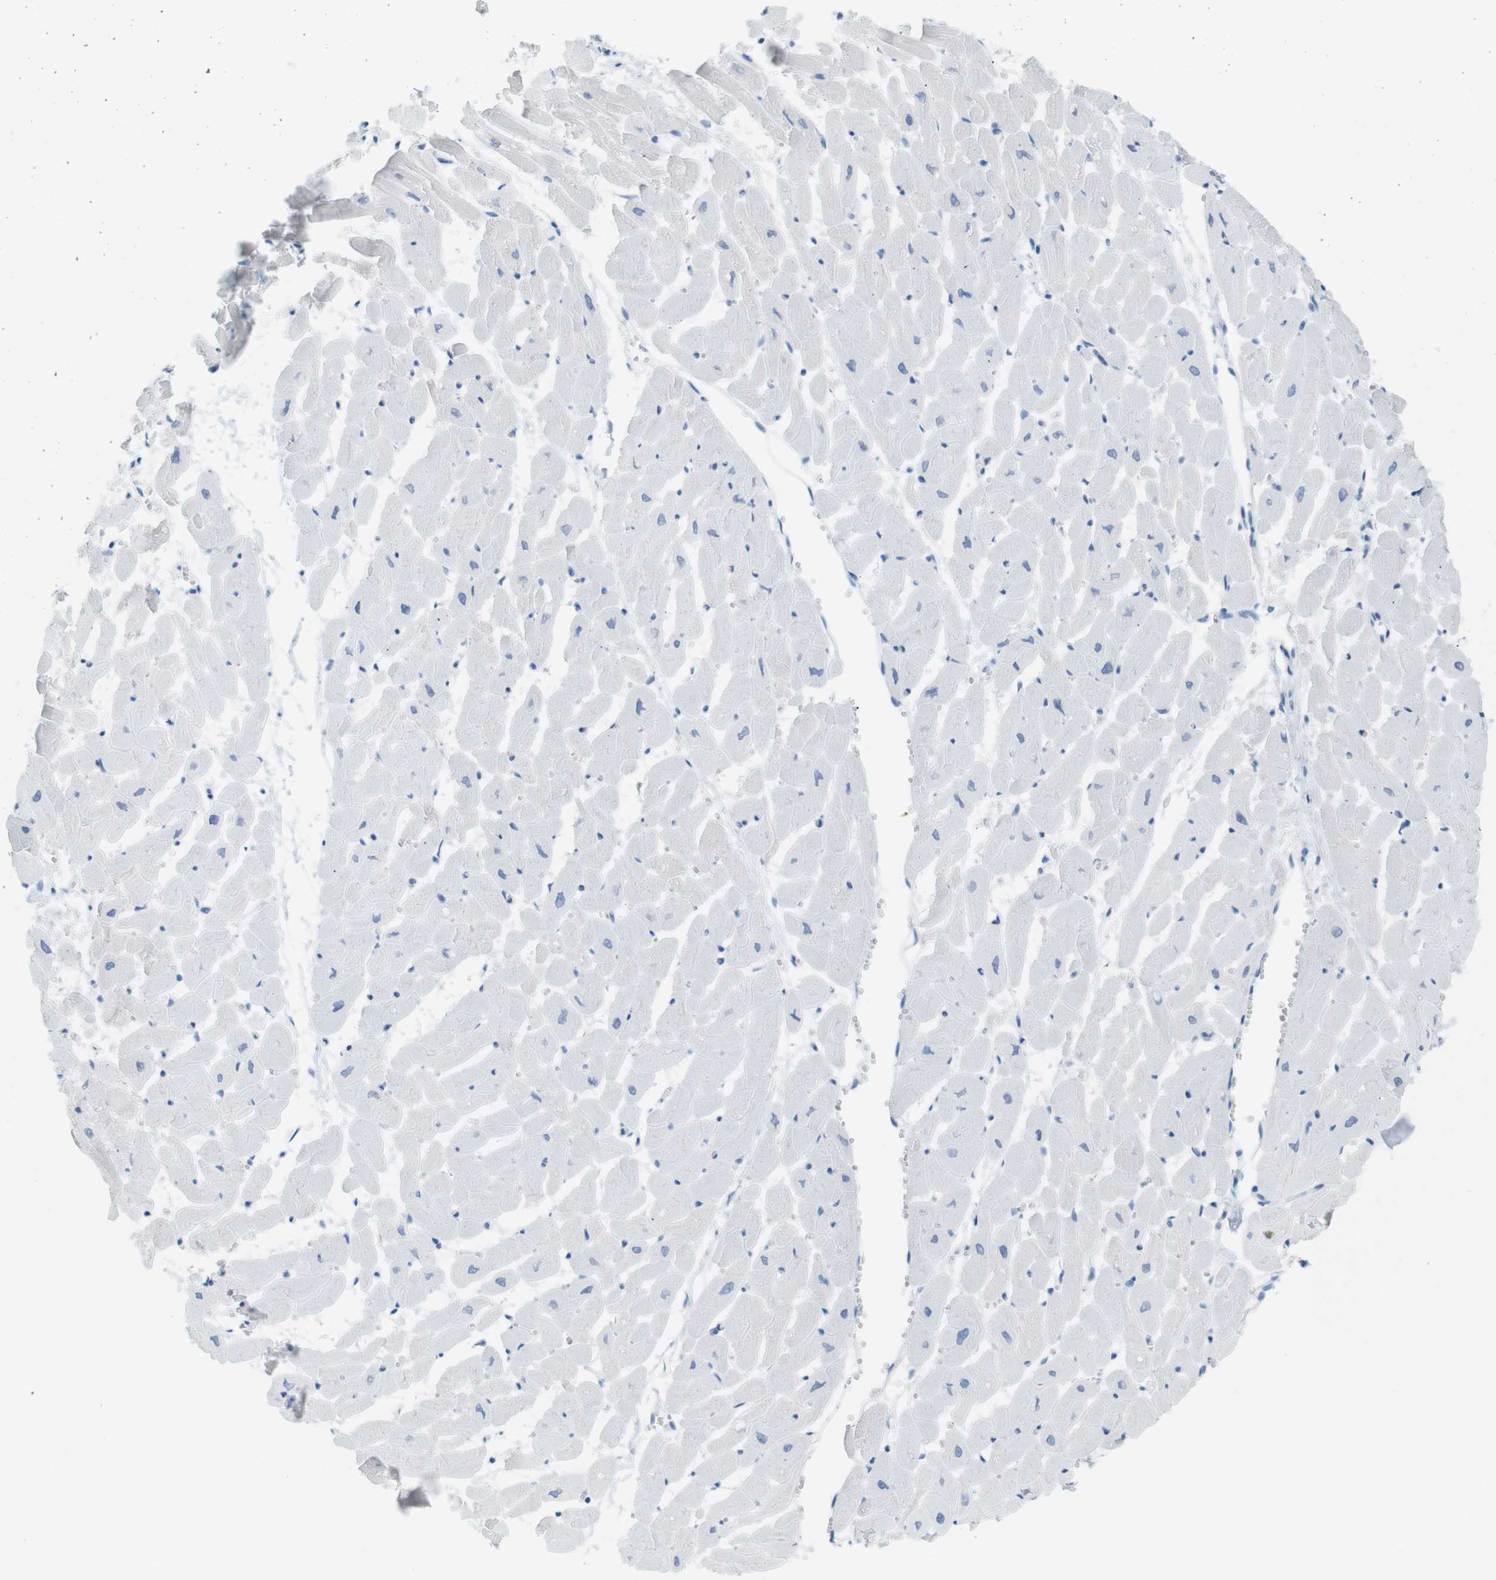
{"staining": {"intensity": "negative", "quantity": "none", "location": "none"}, "tissue": "heart muscle", "cell_type": "Cardiomyocytes", "image_type": "normal", "snomed": [{"axis": "morphology", "description": "Normal tissue, NOS"}, {"axis": "topography", "description": "Heart"}], "caption": "Histopathology image shows no significant protein positivity in cardiomyocytes of normal heart muscle. The staining is performed using DAB (3,3'-diaminobenzidine) brown chromogen with nuclei counter-stained in using hematoxylin.", "gene": "AZGP1", "patient": {"sex": "female", "age": 19}}